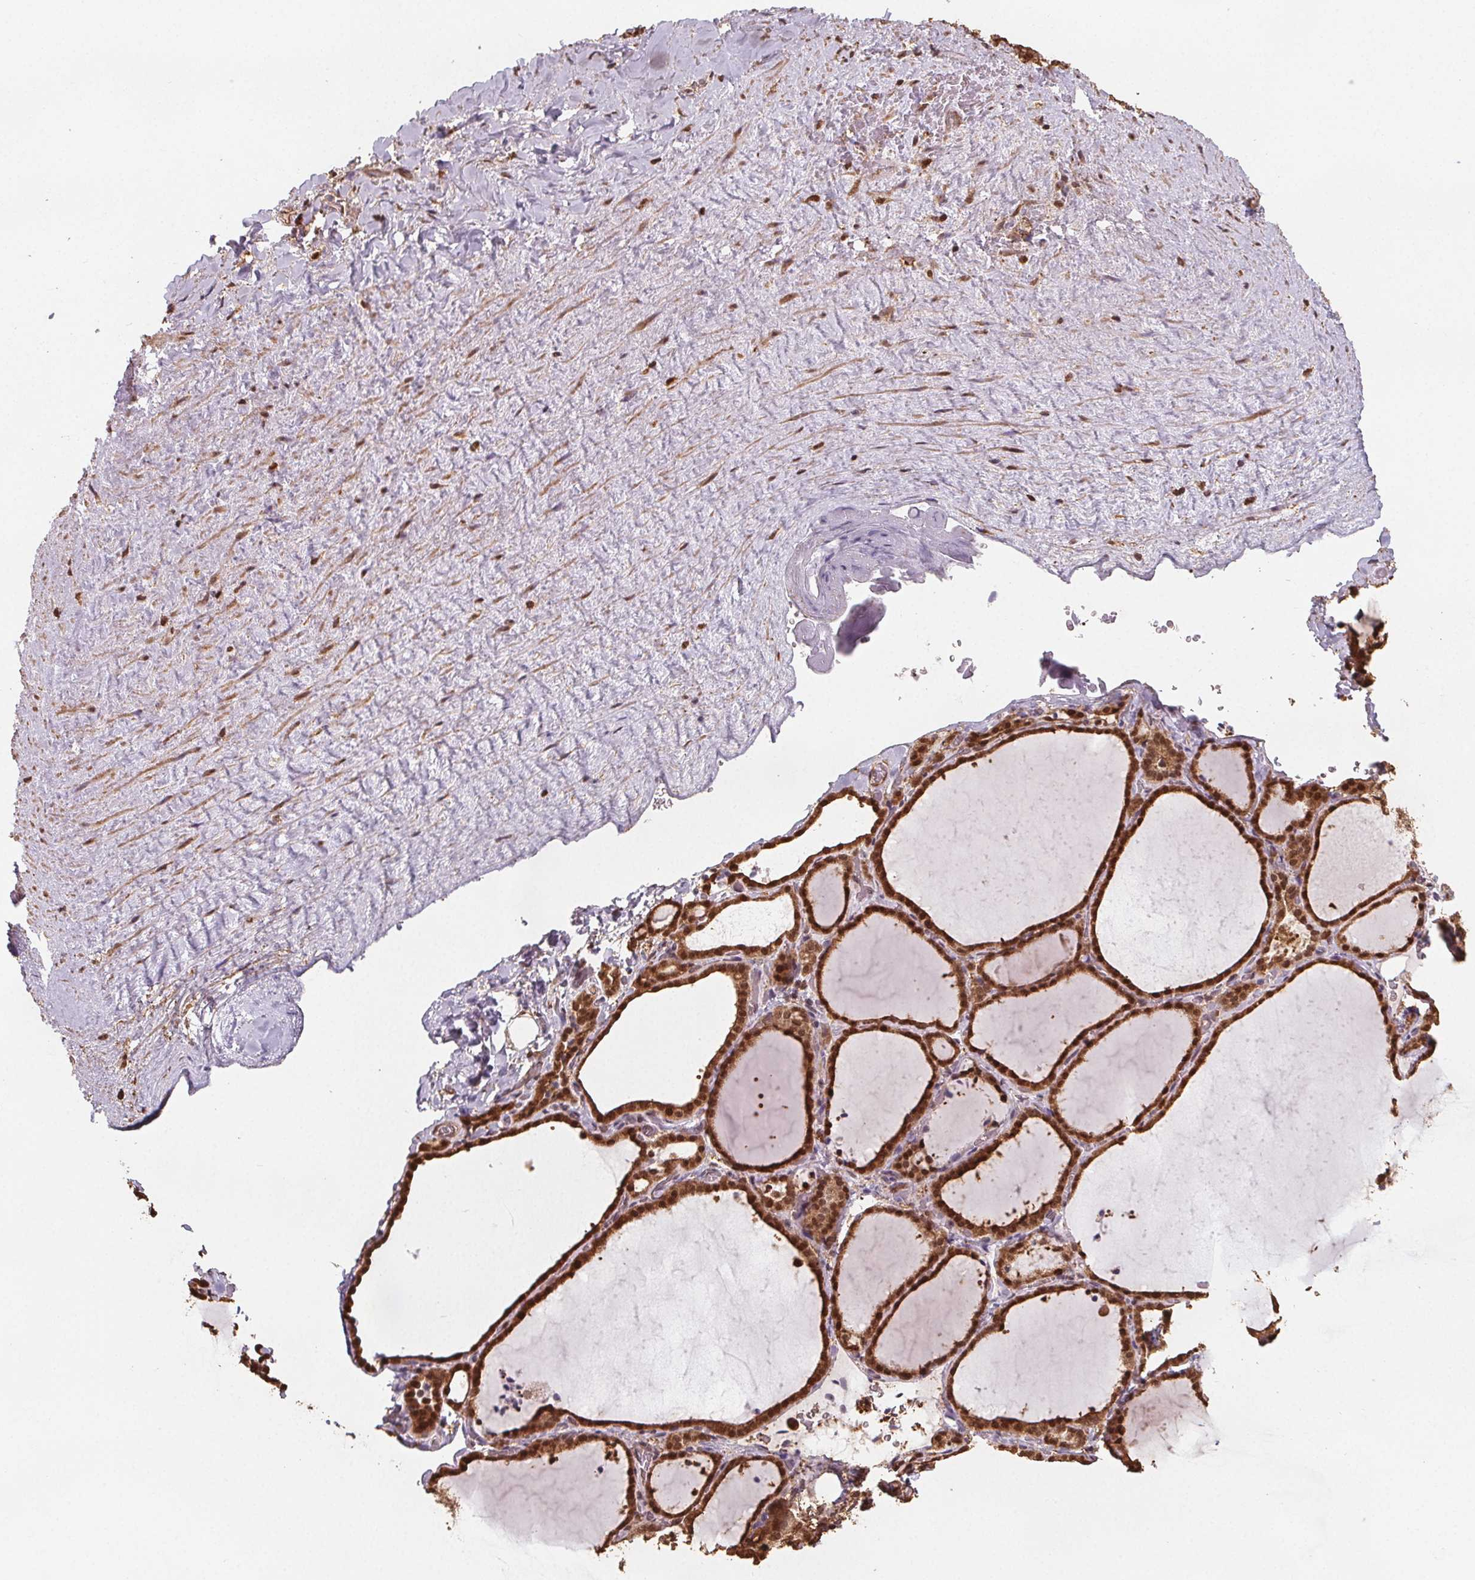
{"staining": {"intensity": "strong", "quantity": ">75%", "location": "cytoplasmic/membranous,nuclear"}, "tissue": "thyroid gland", "cell_type": "Glandular cells", "image_type": "normal", "snomed": [{"axis": "morphology", "description": "Normal tissue, NOS"}, {"axis": "topography", "description": "Thyroid gland"}], "caption": "Thyroid gland stained for a protein (brown) demonstrates strong cytoplasmic/membranous,nuclear positive expression in approximately >75% of glandular cells.", "gene": "ENO1", "patient": {"sex": "female", "age": 22}}